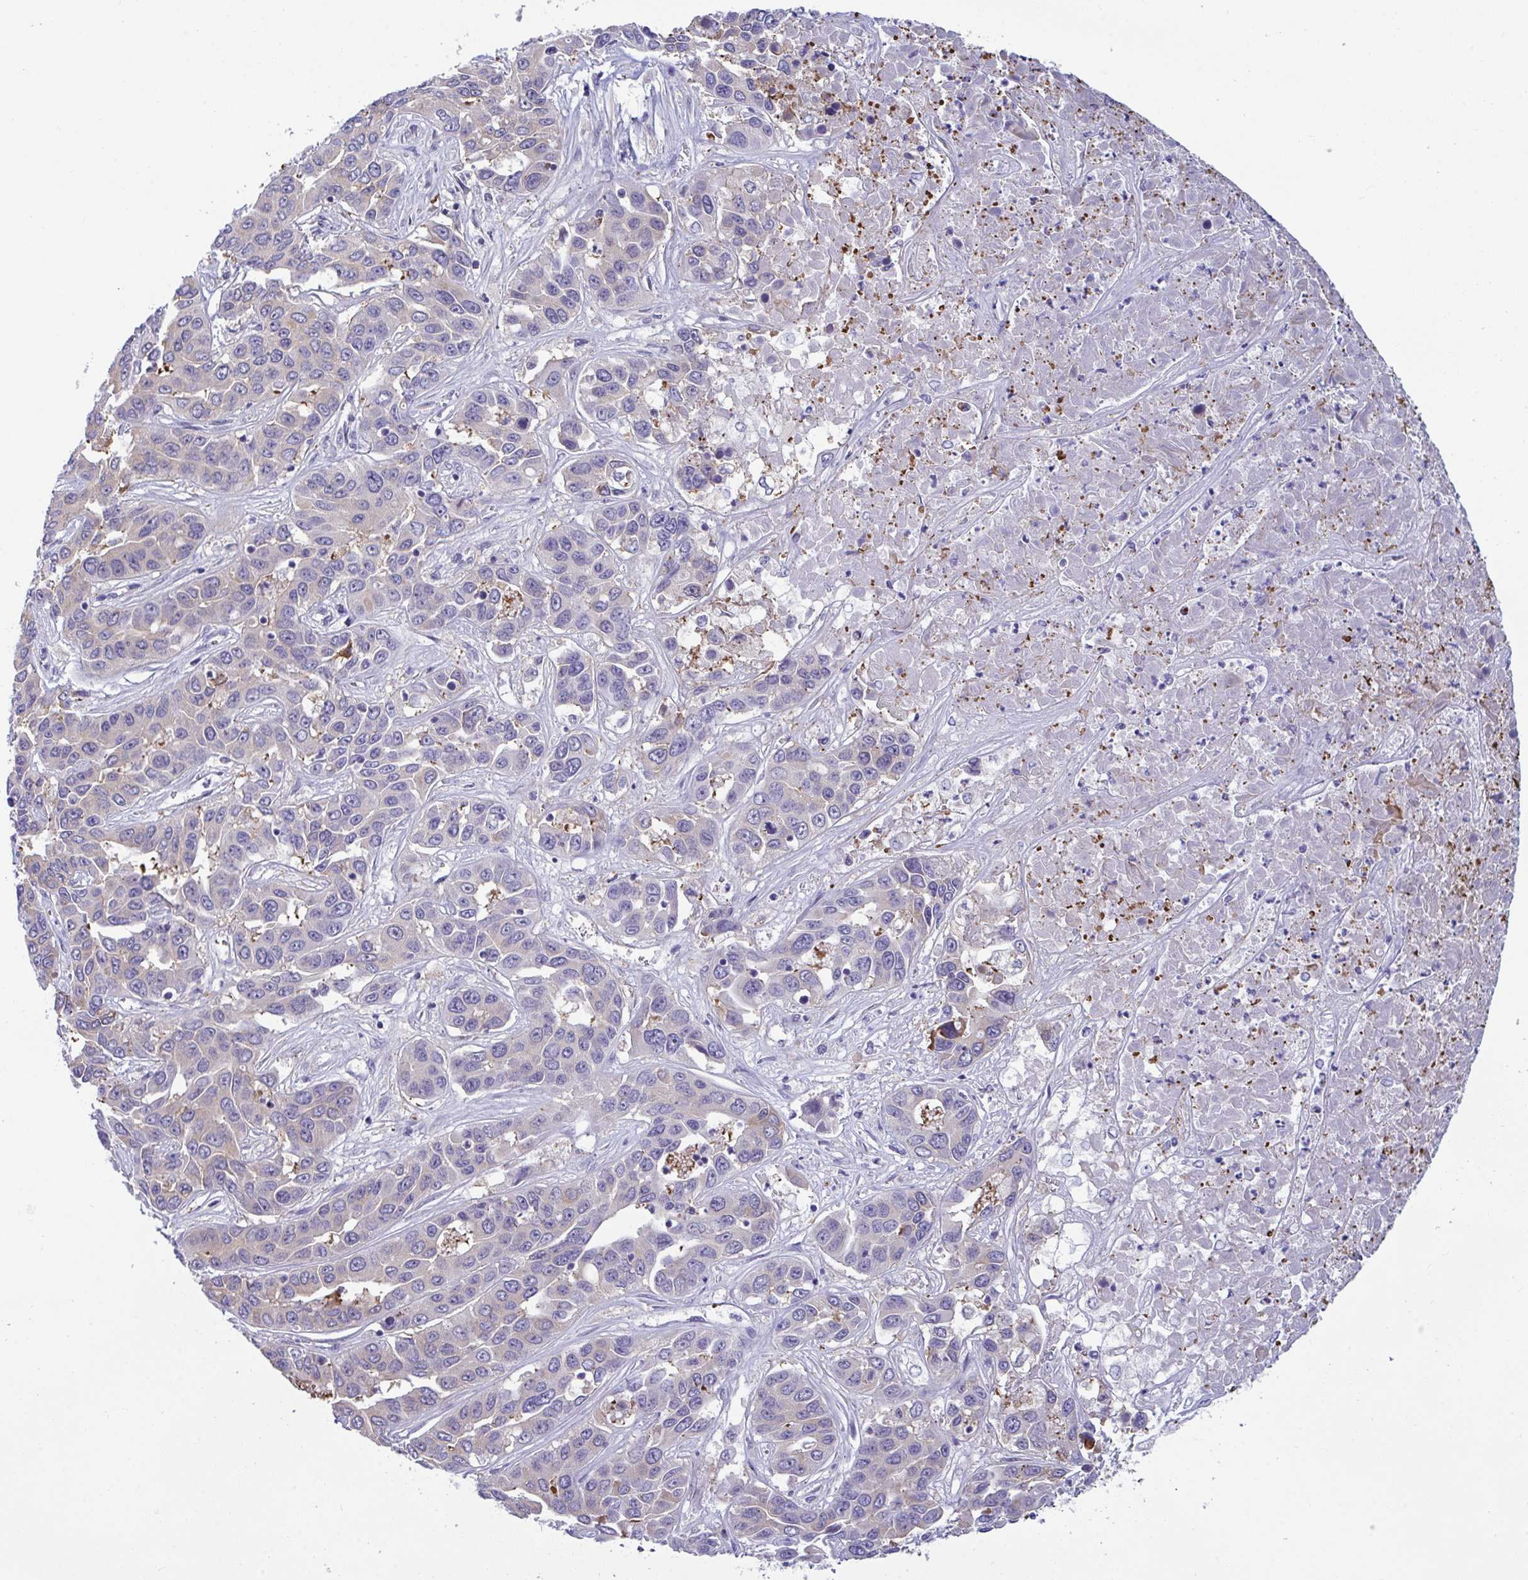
{"staining": {"intensity": "negative", "quantity": "none", "location": "none"}, "tissue": "liver cancer", "cell_type": "Tumor cells", "image_type": "cancer", "snomed": [{"axis": "morphology", "description": "Cholangiocarcinoma"}, {"axis": "topography", "description": "Liver"}], "caption": "This photomicrograph is of cholangiocarcinoma (liver) stained with immunohistochemistry to label a protein in brown with the nuclei are counter-stained blue. There is no expression in tumor cells.", "gene": "MS4A14", "patient": {"sex": "female", "age": 52}}